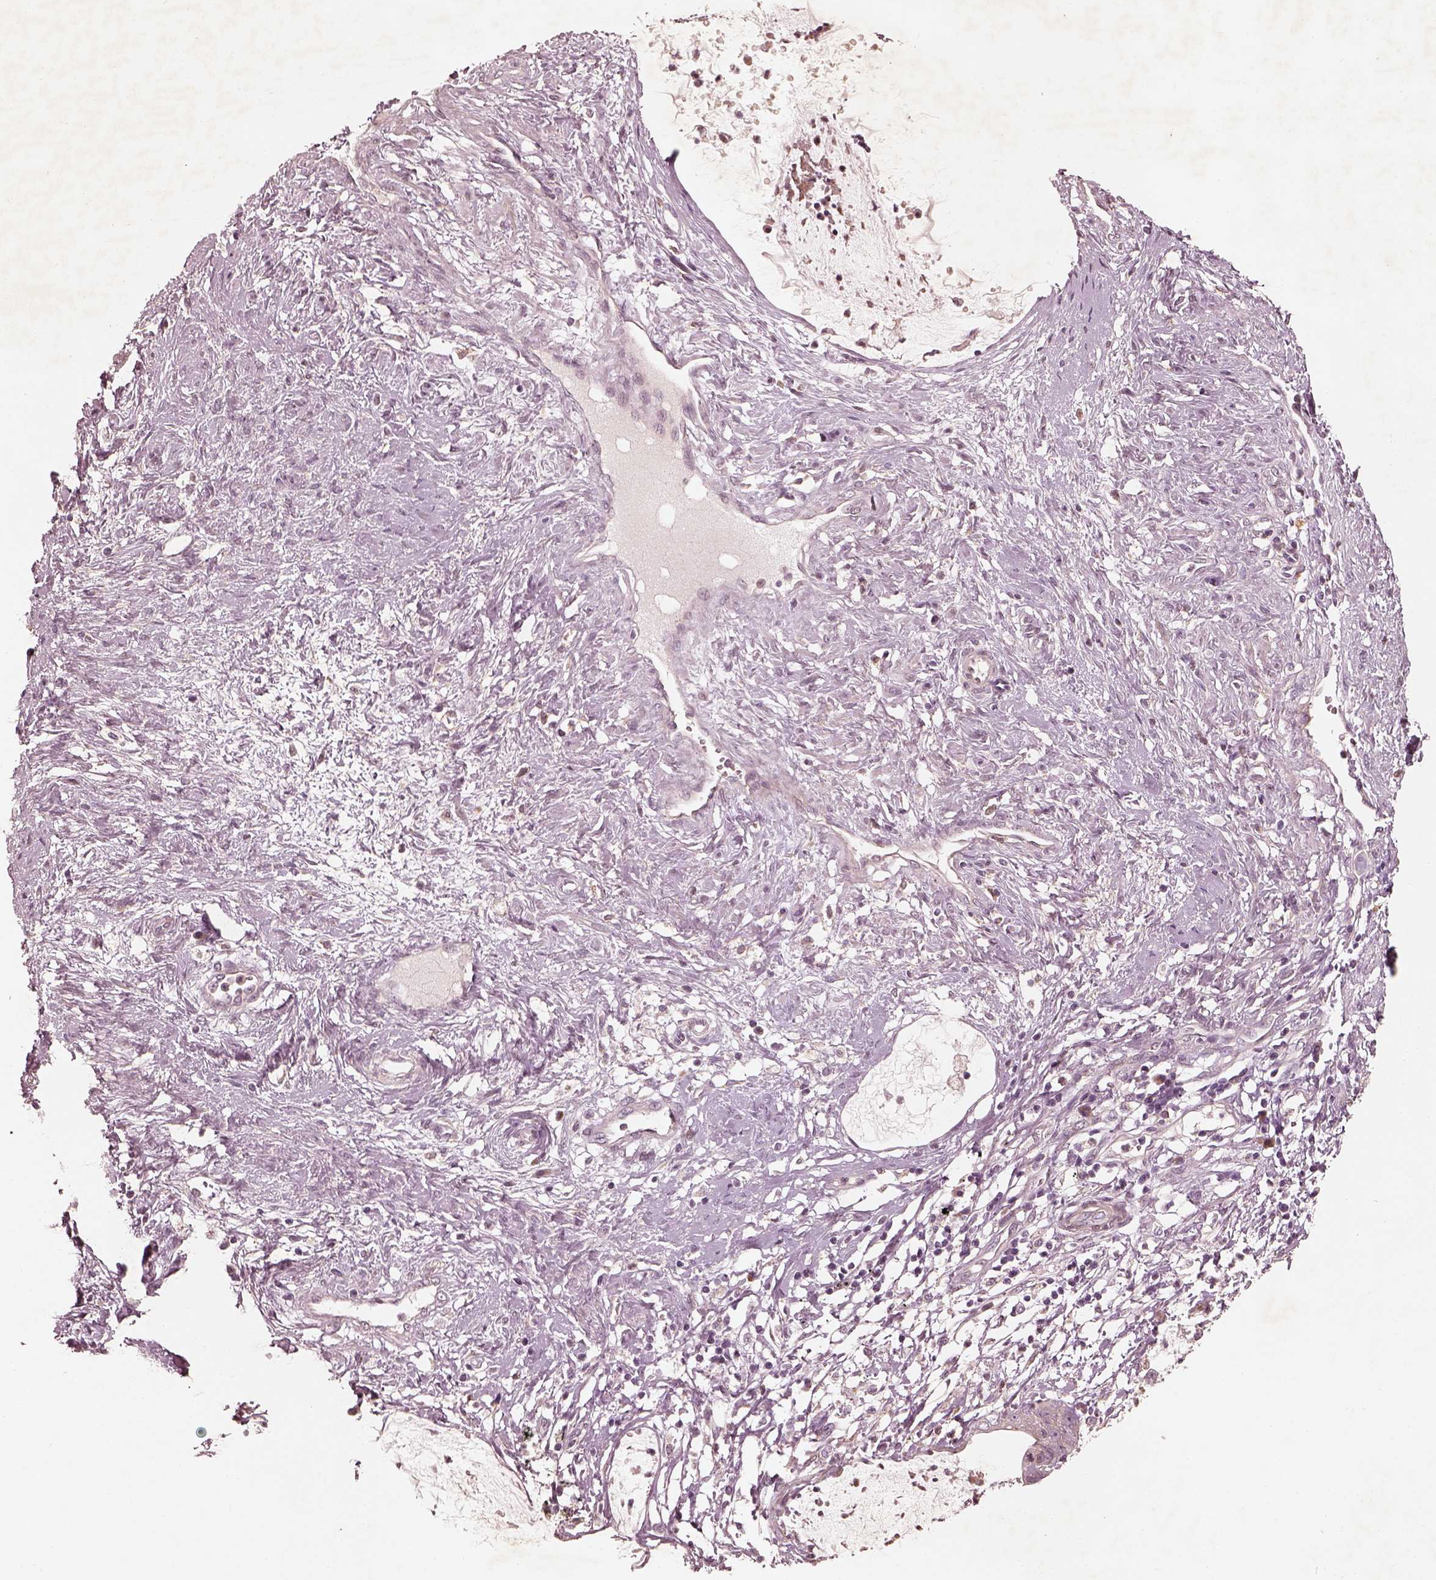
{"staining": {"intensity": "weak", "quantity": ">75%", "location": "cytoplasmic/membranous"}, "tissue": "cervical cancer", "cell_type": "Tumor cells", "image_type": "cancer", "snomed": [{"axis": "morphology", "description": "Normal tissue, NOS"}, {"axis": "morphology", "description": "Adenocarcinoma, NOS"}, {"axis": "topography", "description": "Cervix"}], "caption": "The image reveals immunohistochemical staining of cervical cancer. There is weak cytoplasmic/membranous staining is seen in about >75% of tumor cells.", "gene": "WLS", "patient": {"sex": "female", "age": 38}}